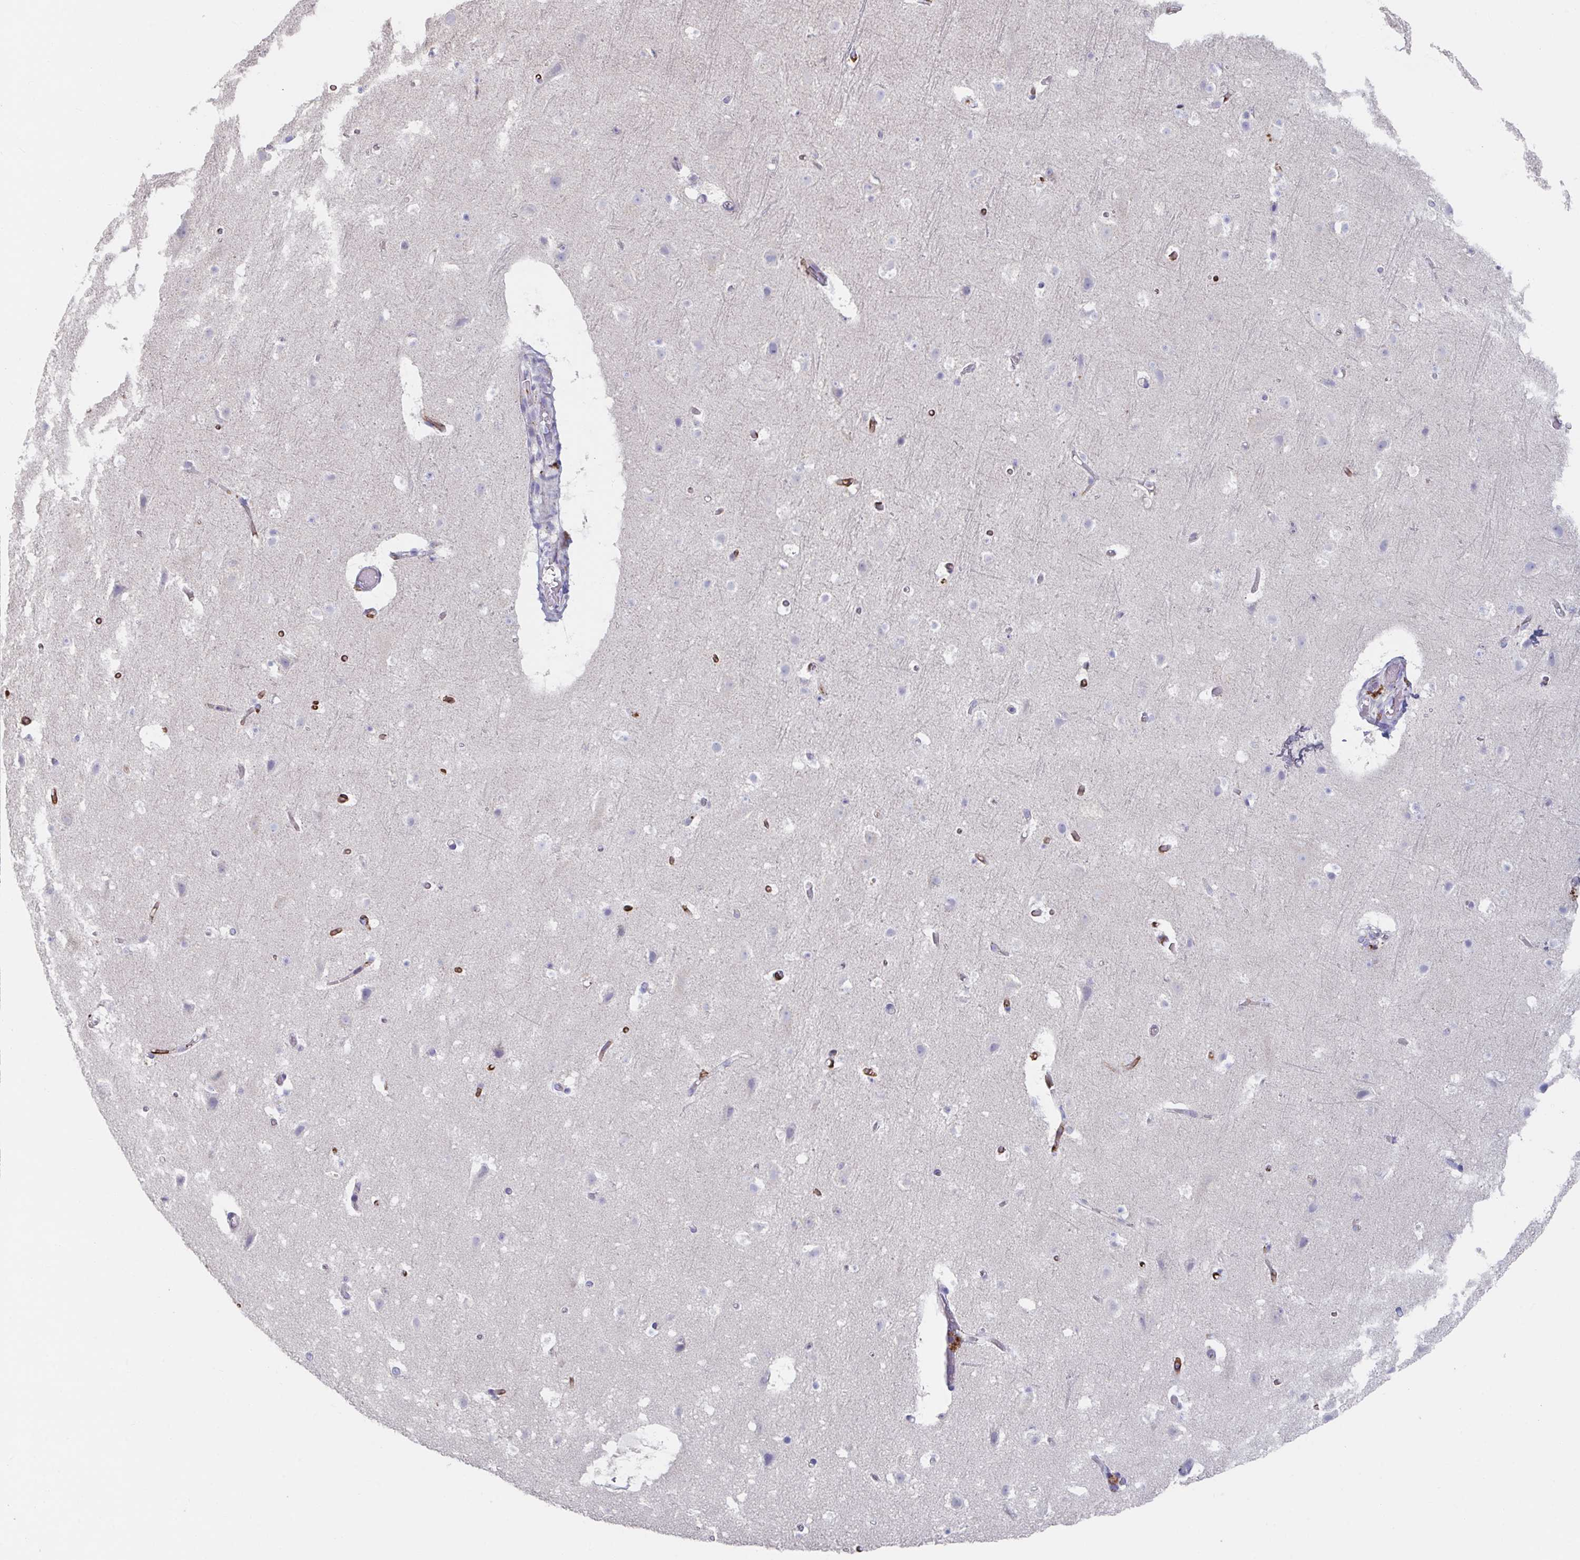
{"staining": {"intensity": "moderate", "quantity": "25%-75%", "location": "cytoplasmic/membranous"}, "tissue": "cerebral cortex", "cell_type": "Endothelial cells", "image_type": "normal", "snomed": [{"axis": "morphology", "description": "Normal tissue, NOS"}, {"axis": "topography", "description": "Cerebral cortex"}], "caption": "The photomicrograph displays a brown stain indicating the presence of a protein in the cytoplasmic/membranous of endothelial cells in cerebral cortex. (DAB (3,3'-diaminobenzidine) IHC with brightfield microscopy, high magnification).", "gene": "KCNK5", "patient": {"sex": "female", "age": 42}}